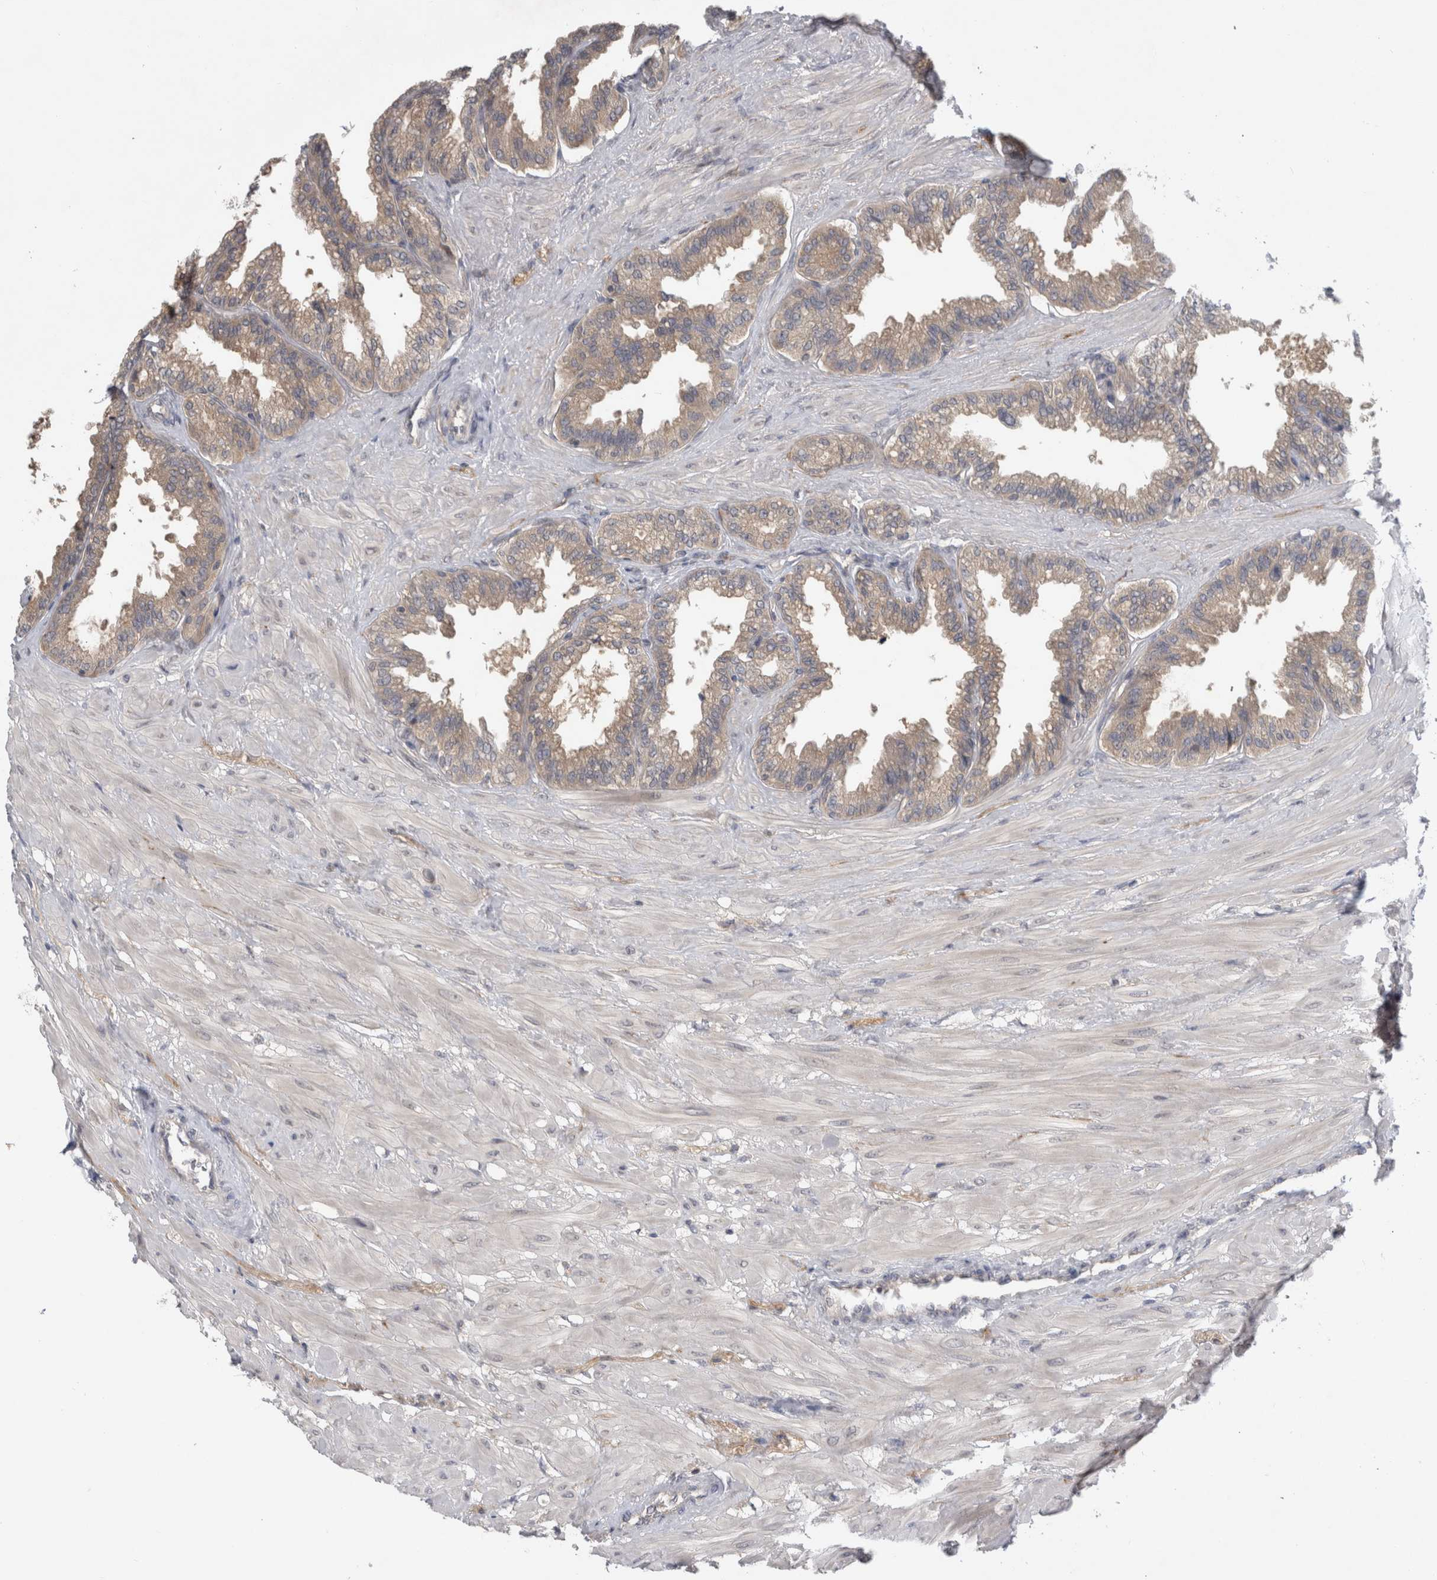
{"staining": {"intensity": "moderate", "quantity": ">75%", "location": "cytoplasmic/membranous"}, "tissue": "seminal vesicle", "cell_type": "Glandular cells", "image_type": "normal", "snomed": [{"axis": "morphology", "description": "Normal tissue, NOS"}, {"axis": "topography", "description": "Seminal veicle"}], "caption": "This micrograph exhibits IHC staining of benign human seminal vesicle, with medium moderate cytoplasmic/membranous staining in about >75% of glandular cells.", "gene": "AASDHPPT", "patient": {"sex": "male", "age": 46}}